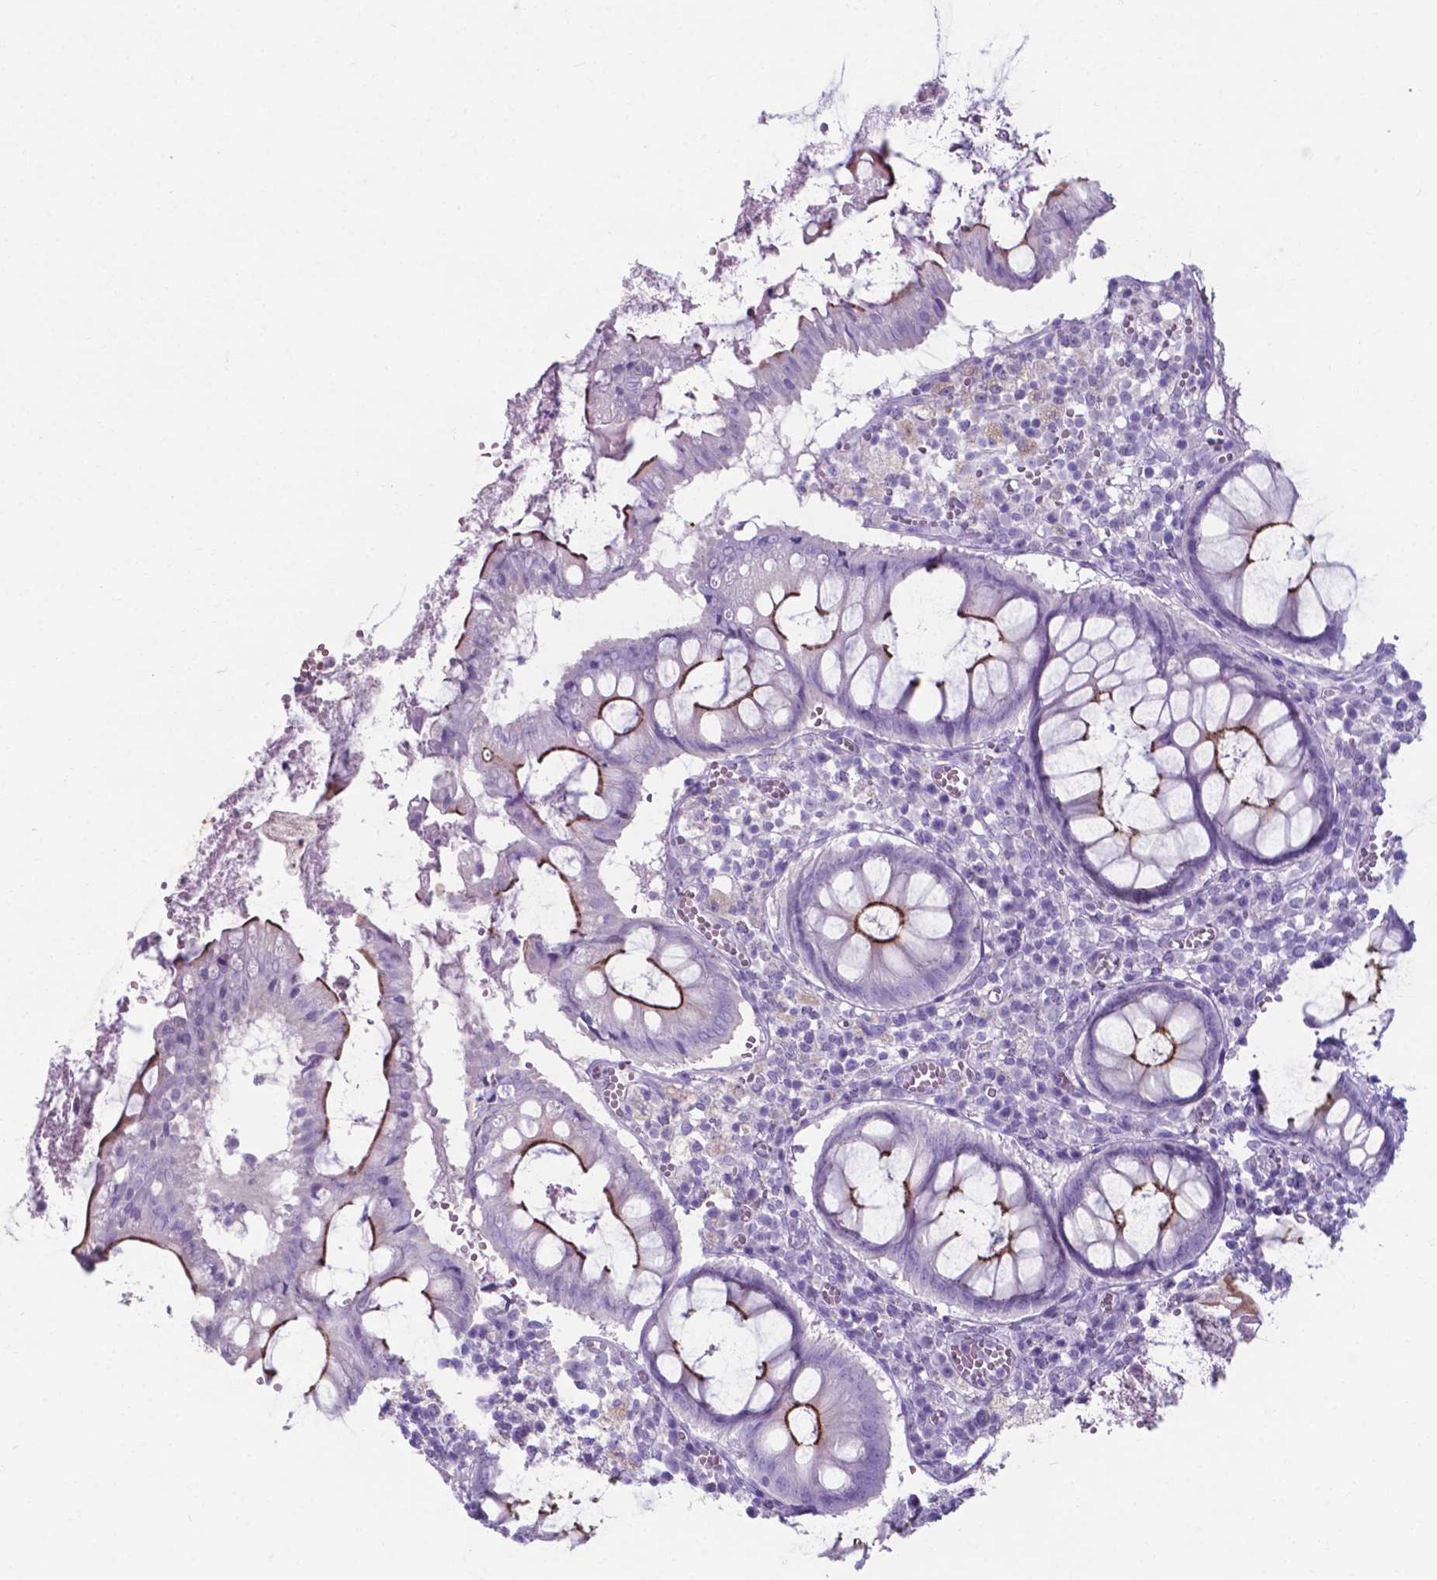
{"staining": {"intensity": "strong", "quantity": "<25%", "location": "cytoplasmic/membranous"}, "tissue": "colorectal cancer", "cell_type": "Tumor cells", "image_type": "cancer", "snomed": [{"axis": "morphology", "description": "Adenocarcinoma, NOS"}, {"axis": "topography", "description": "Colon"}], "caption": "Tumor cells demonstrate medium levels of strong cytoplasmic/membranous positivity in about <25% of cells in colorectal adenocarcinoma.", "gene": "AP5B1", "patient": {"sex": "male", "age": 65}}